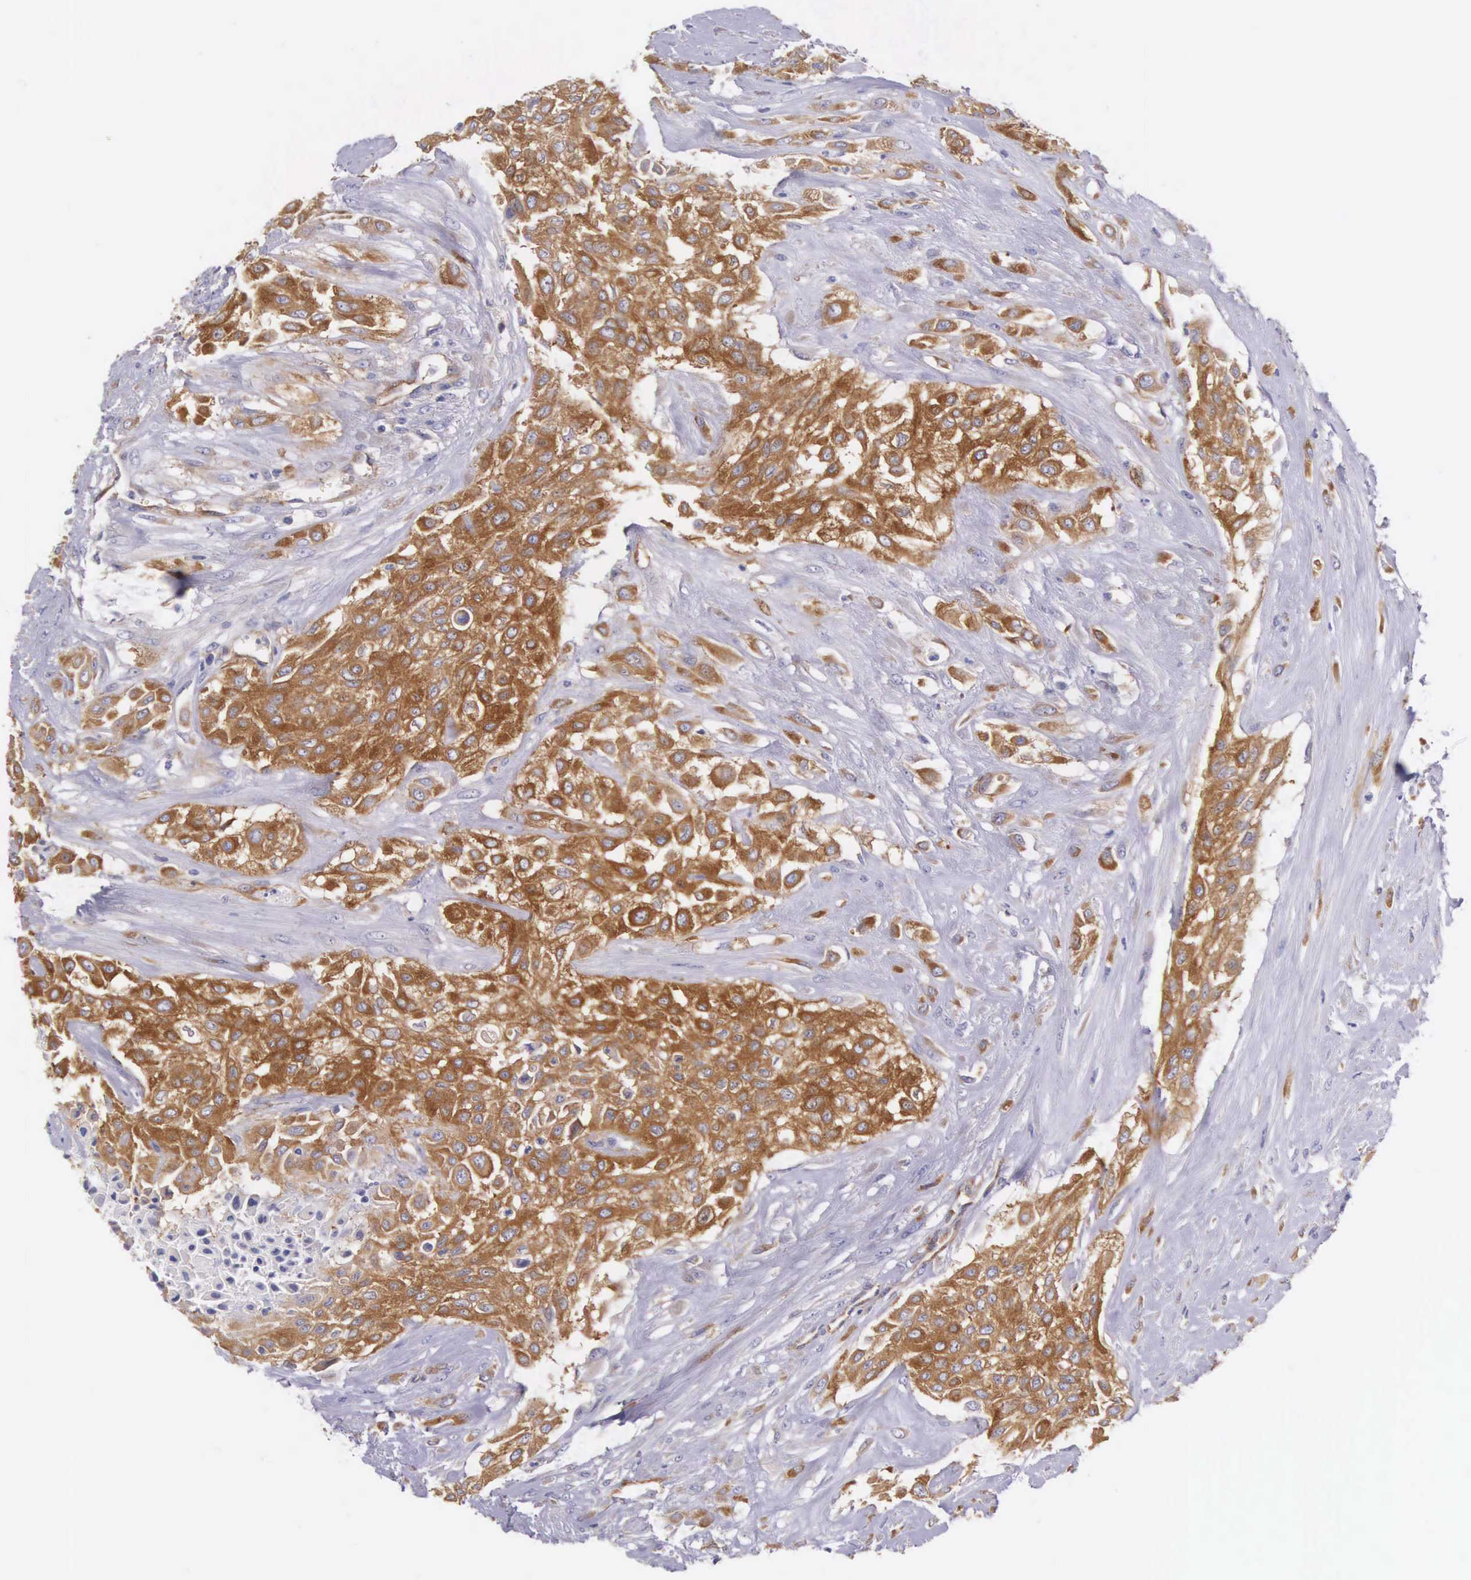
{"staining": {"intensity": "strong", "quantity": ">75%", "location": "cytoplasmic/membranous"}, "tissue": "urothelial cancer", "cell_type": "Tumor cells", "image_type": "cancer", "snomed": [{"axis": "morphology", "description": "Urothelial carcinoma, High grade"}, {"axis": "topography", "description": "Urinary bladder"}], "caption": "The immunohistochemical stain highlights strong cytoplasmic/membranous expression in tumor cells of urothelial cancer tissue.", "gene": "OSBPL3", "patient": {"sex": "male", "age": 57}}